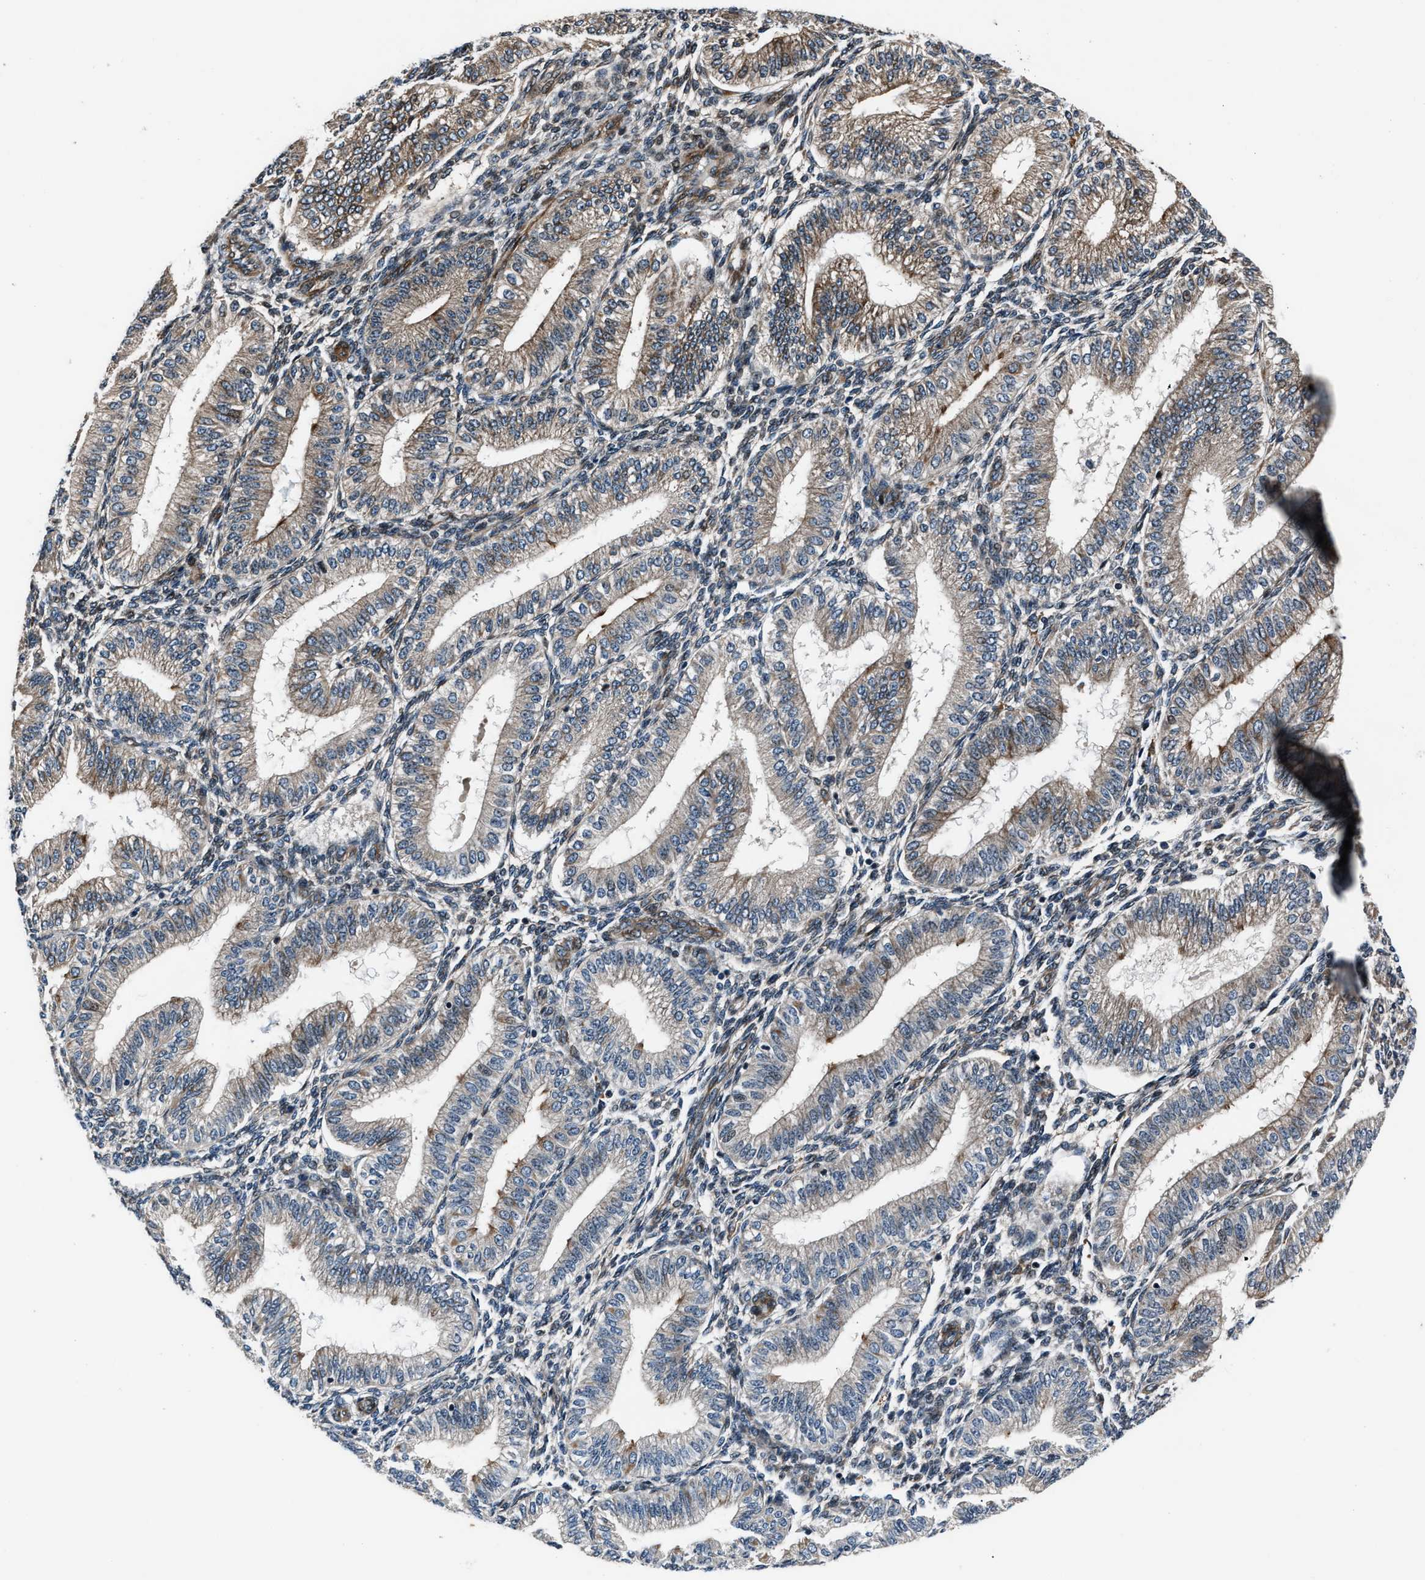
{"staining": {"intensity": "negative", "quantity": "none", "location": "none"}, "tissue": "endometrium", "cell_type": "Cells in endometrial stroma", "image_type": "normal", "snomed": [{"axis": "morphology", "description": "Normal tissue, NOS"}, {"axis": "topography", "description": "Endometrium"}], "caption": "An immunohistochemistry (IHC) micrograph of benign endometrium is shown. There is no staining in cells in endometrial stroma of endometrium.", "gene": "DYNC2I1", "patient": {"sex": "female", "age": 39}}